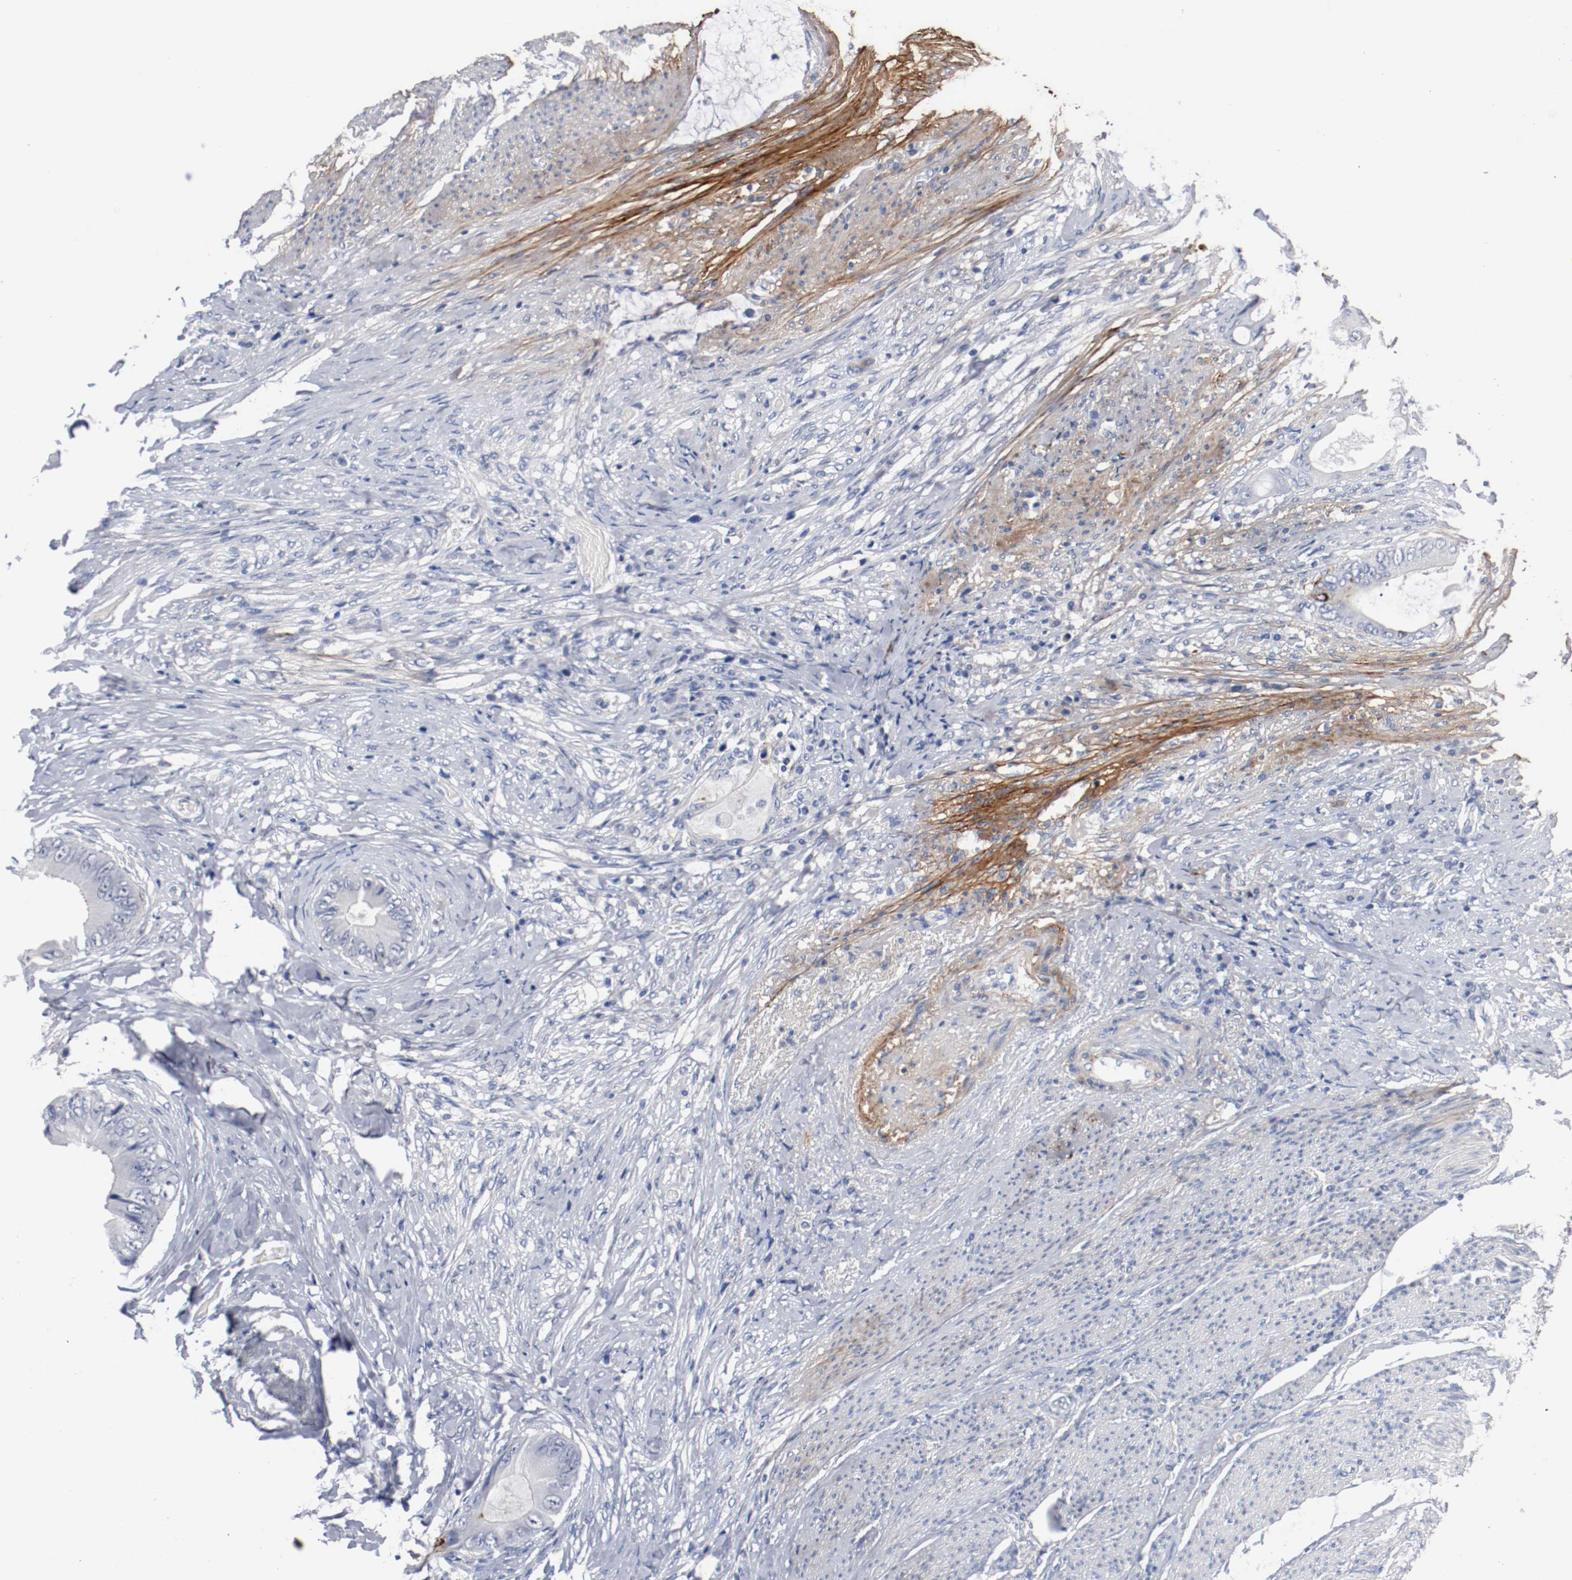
{"staining": {"intensity": "negative", "quantity": "none", "location": "none"}, "tissue": "colorectal cancer", "cell_type": "Tumor cells", "image_type": "cancer", "snomed": [{"axis": "morphology", "description": "Normal tissue, NOS"}, {"axis": "morphology", "description": "Adenocarcinoma, NOS"}, {"axis": "topography", "description": "Rectum"}, {"axis": "topography", "description": "Peripheral nerve tissue"}], "caption": "Tumor cells are negative for brown protein staining in colorectal cancer (adenocarcinoma).", "gene": "TNC", "patient": {"sex": "female", "age": 77}}